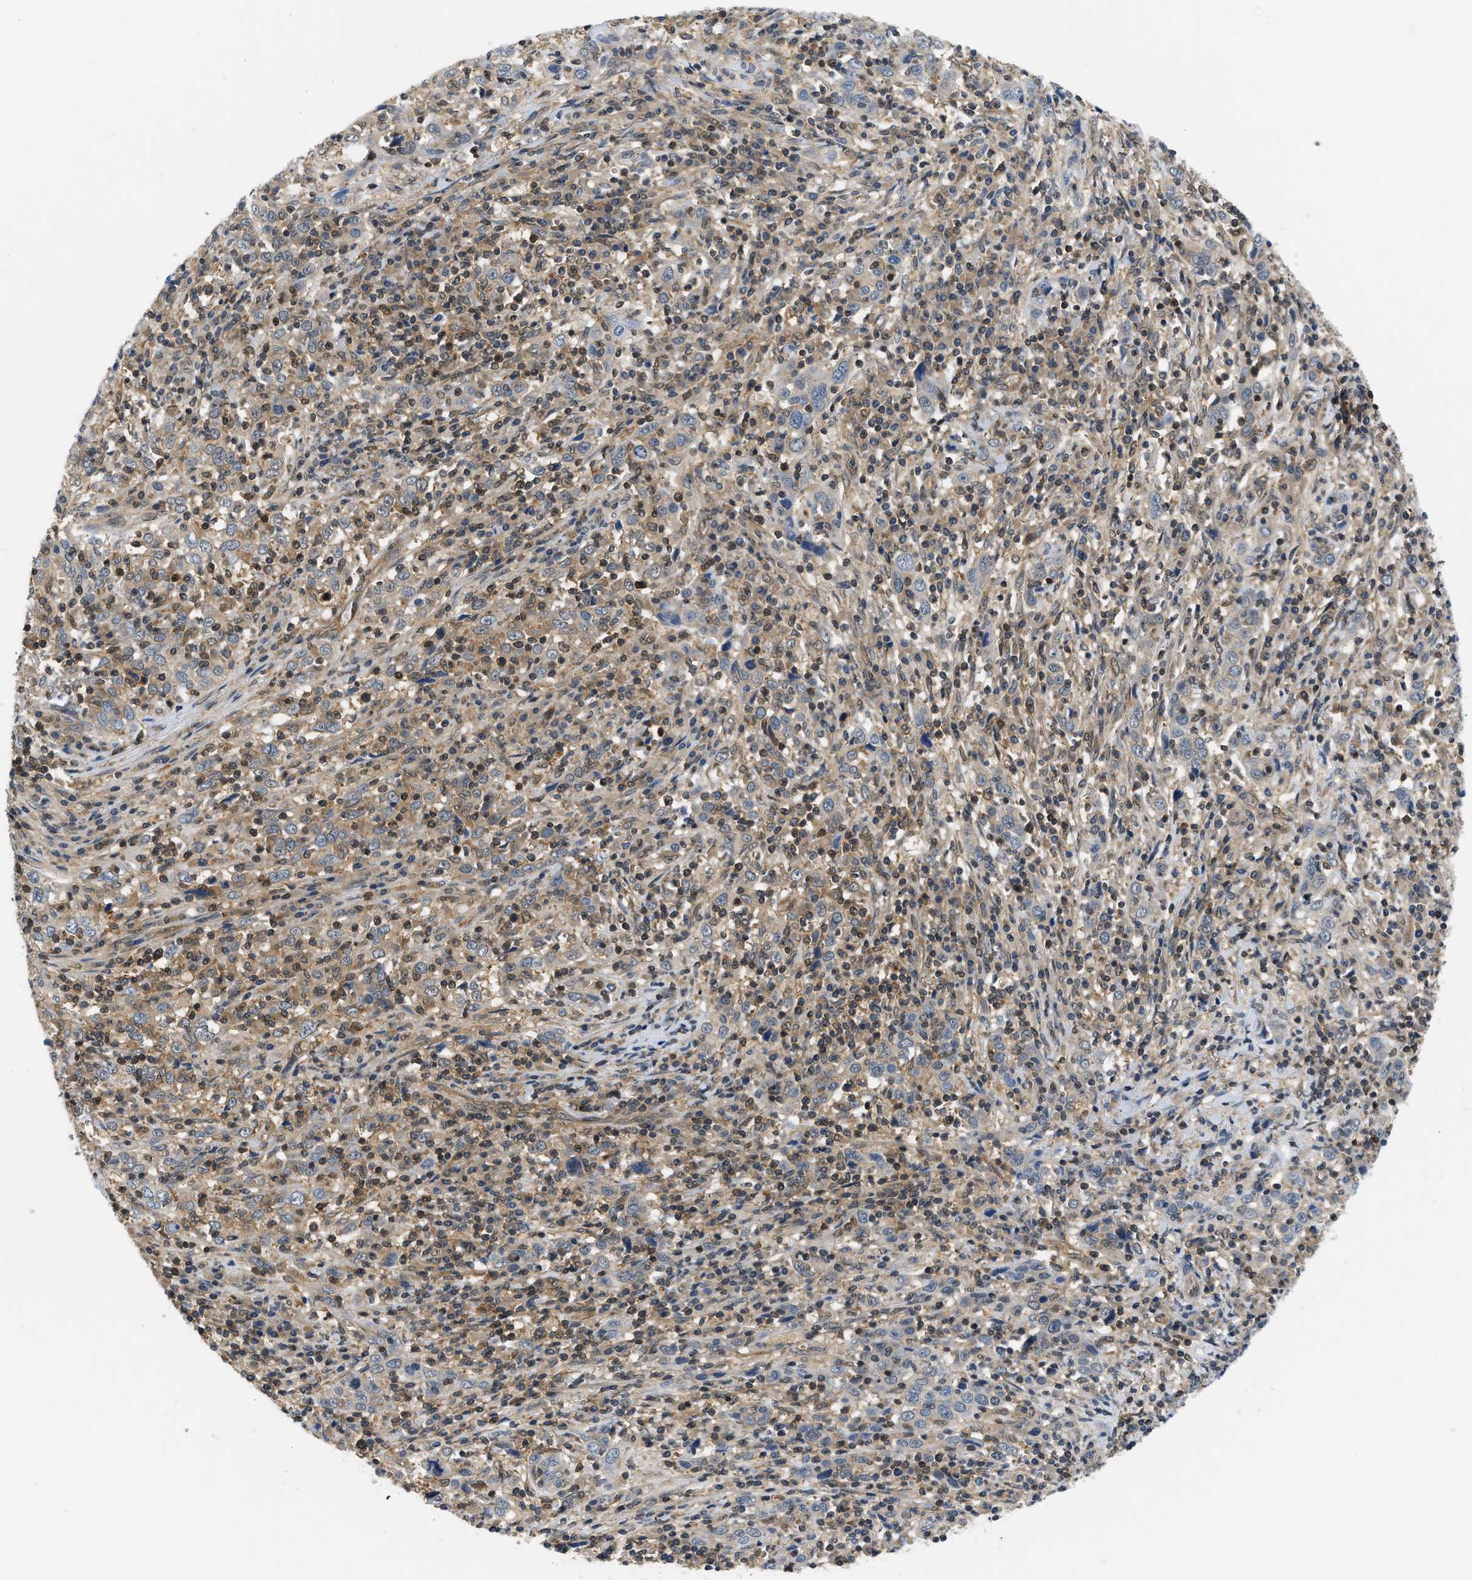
{"staining": {"intensity": "weak", "quantity": ">75%", "location": "cytoplasmic/membranous"}, "tissue": "cervical cancer", "cell_type": "Tumor cells", "image_type": "cancer", "snomed": [{"axis": "morphology", "description": "Squamous cell carcinoma, NOS"}, {"axis": "topography", "description": "Cervix"}], "caption": "Immunohistochemical staining of cervical cancer (squamous cell carcinoma) displays low levels of weak cytoplasmic/membranous protein positivity in about >75% of tumor cells.", "gene": "EIF4EBP2", "patient": {"sex": "female", "age": 46}}